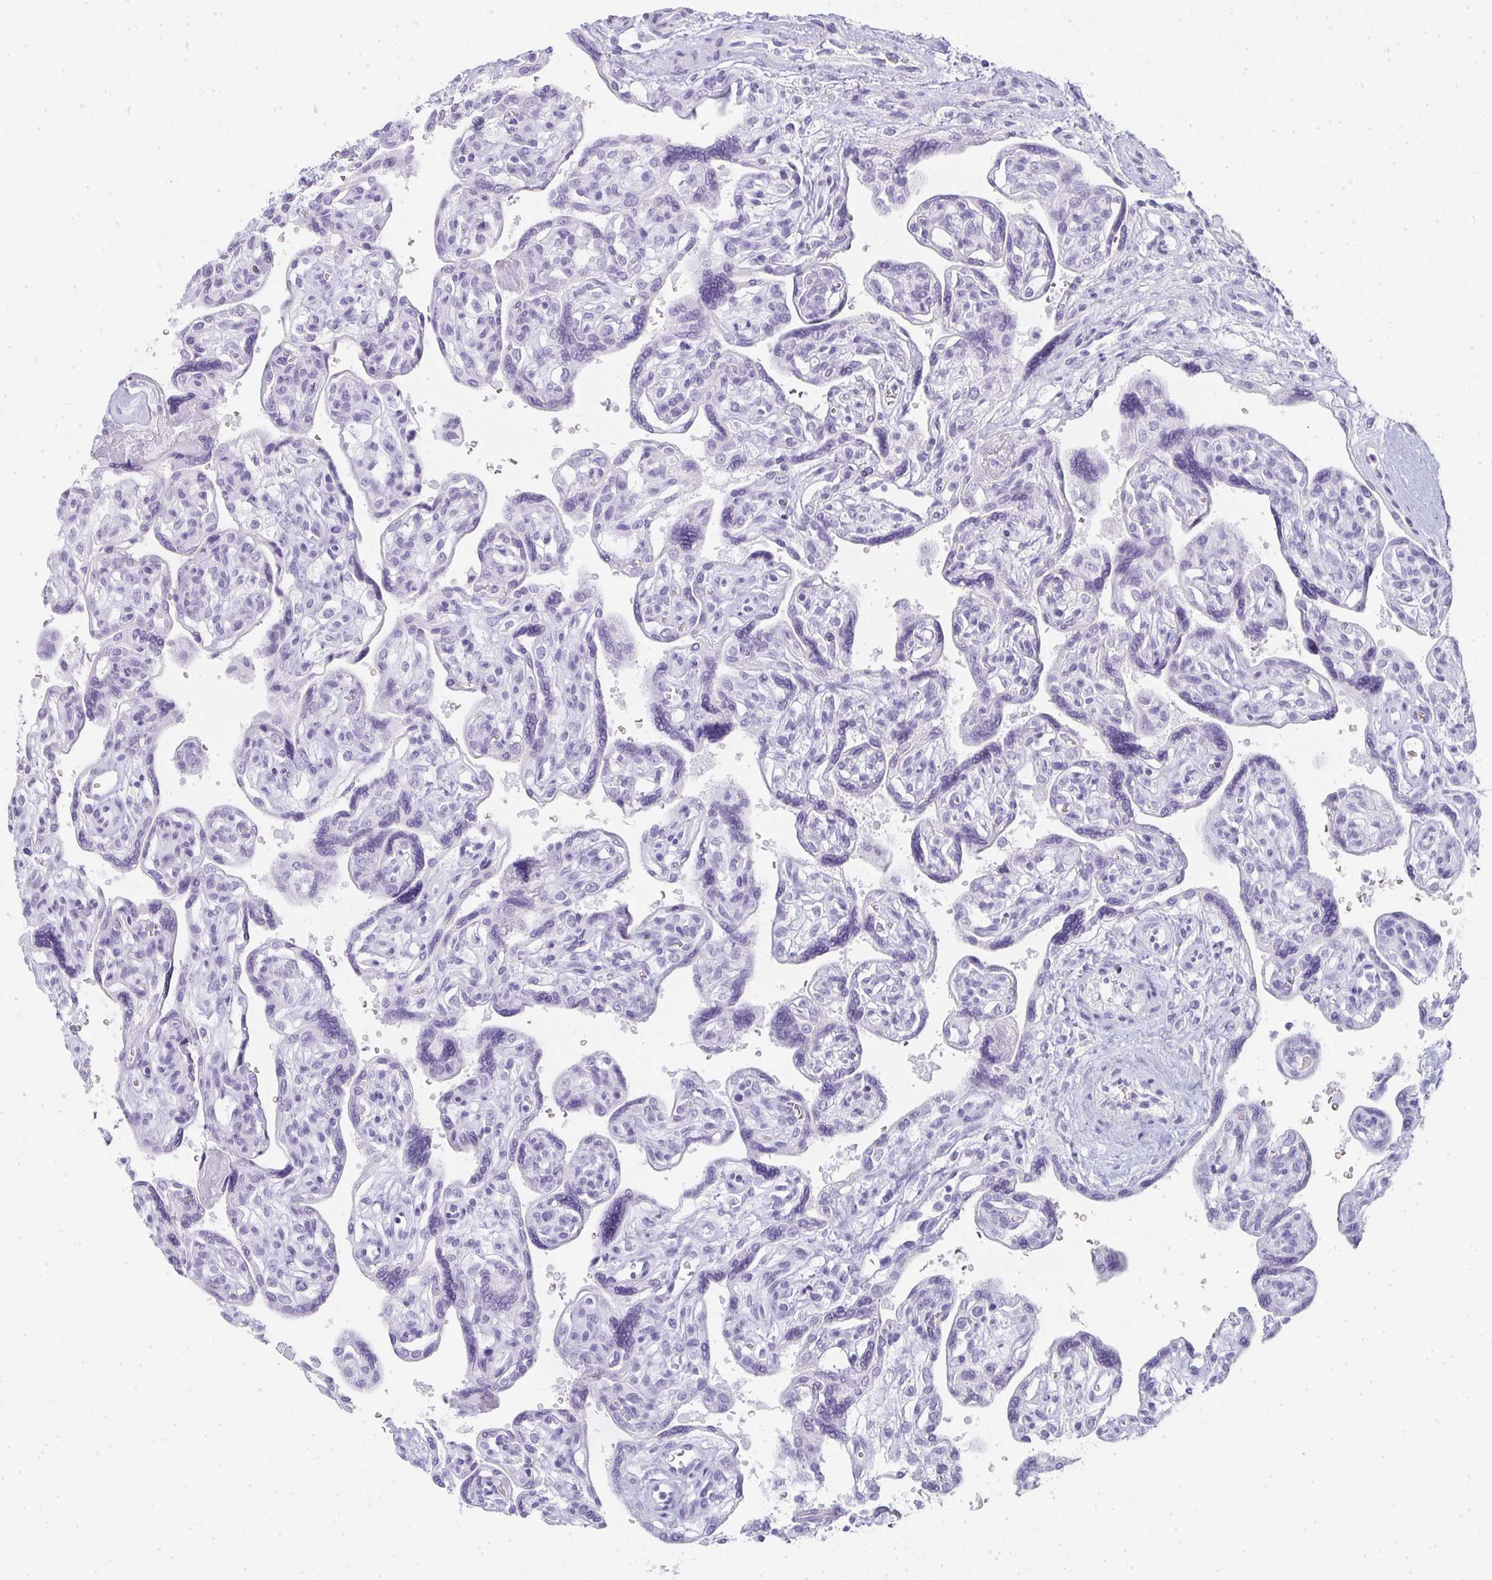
{"staining": {"intensity": "negative", "quantity": "none", "location": "none"}, "tissue": "placenta", "cell_type": "Decidual cells", "image_type": "normal", "snomed": [{"axis": "morphology", "description": "Normal tissue, NOS"}, {"axis": "topography", "description": "Placenta"}], "caption": "This is an immunohistochemistry image of normal human placenta. There is no staining in decidual cells.", "gene": "TPSD1", "patient": {"sex": "female", "age": 39}}